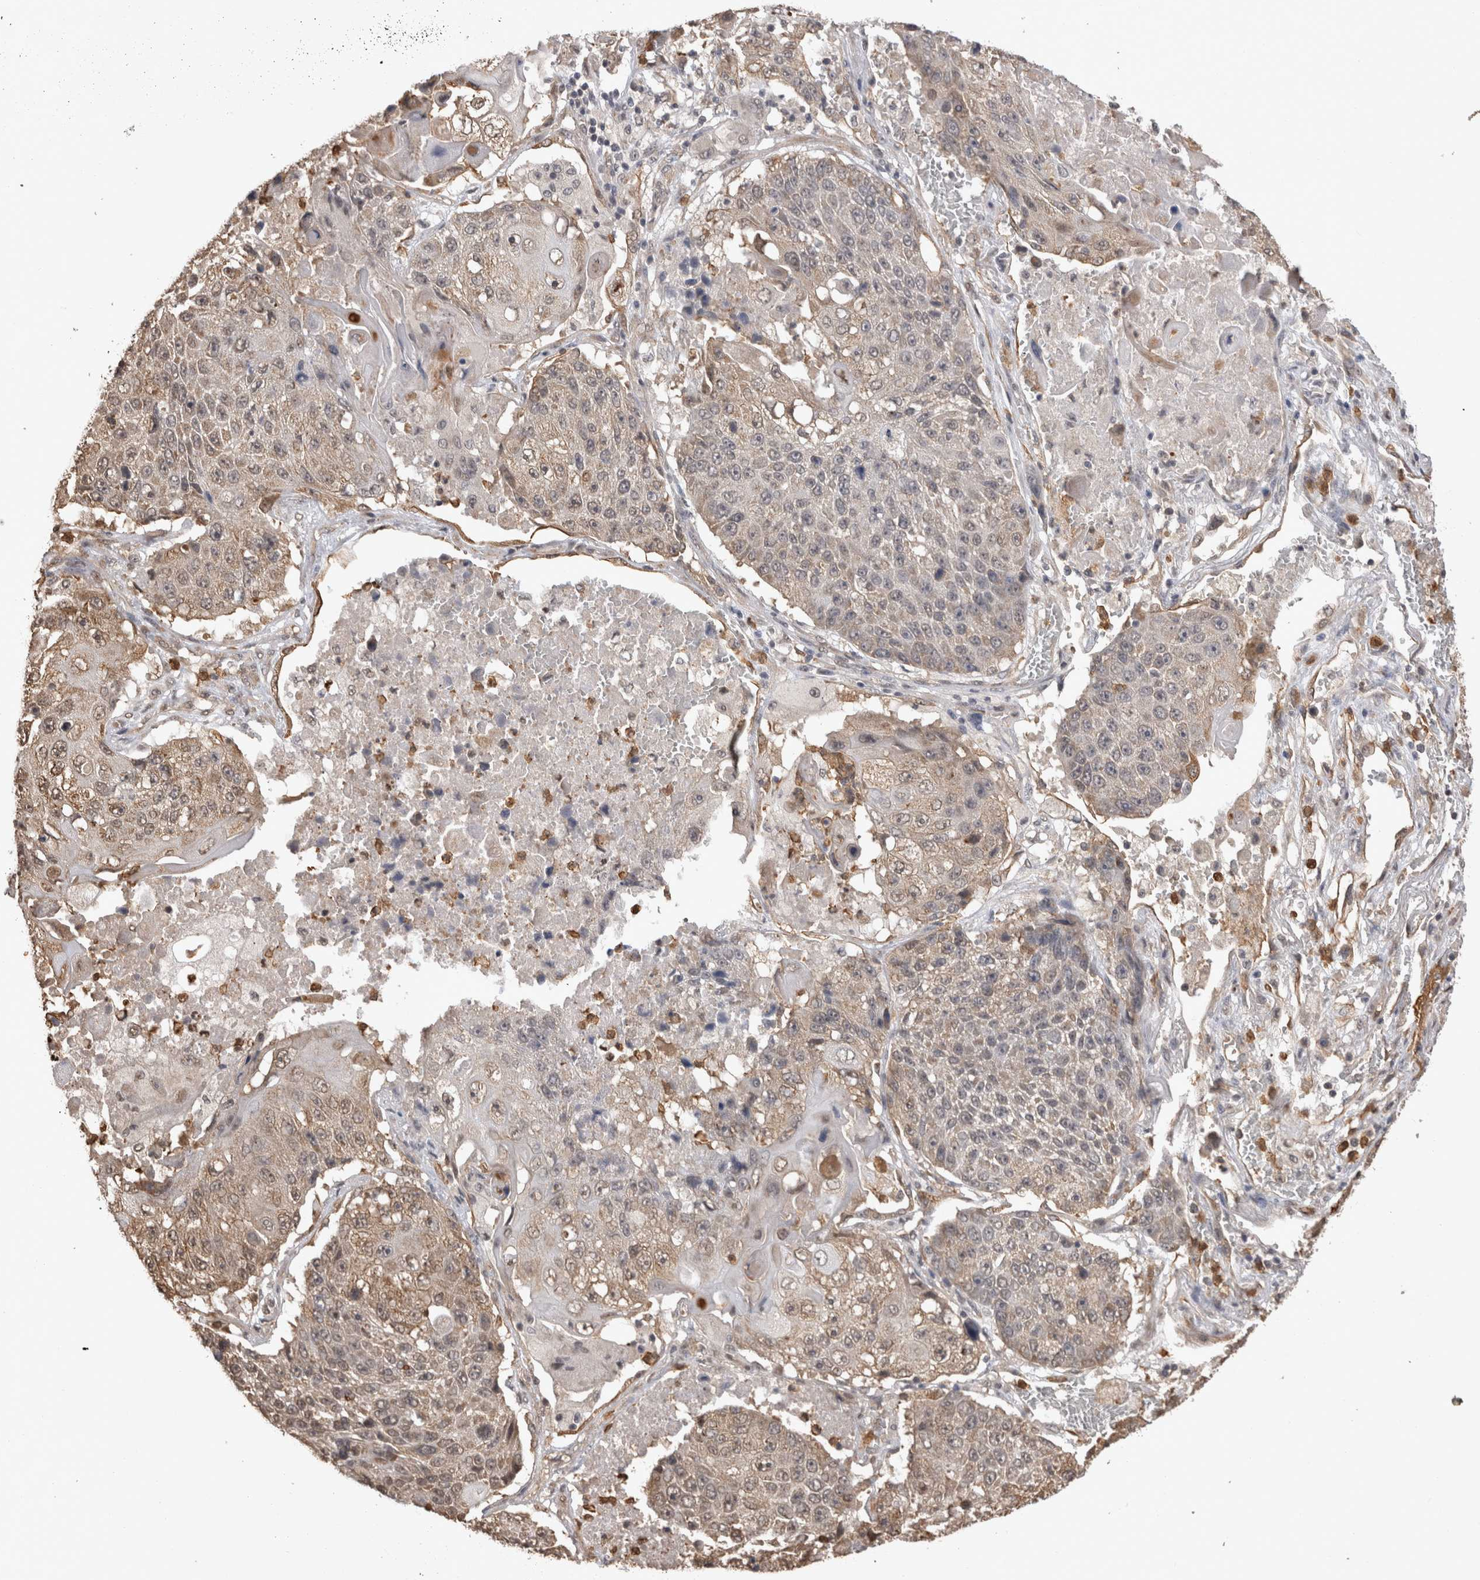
{"staining": {"intensity": "weak", "quantity": ">75%", "location": "cytoplasmic/membranous"}, "tissue": "lung cancer", "cell_type": "Tumor cells", "image_type": "cancer", "snomed": [{"axis": "morphology", "description": "Squamous cell carcinoma, NOS"}, {"axis": "topography", "description": "Lung"}], "caption": "Immunohistochemical staining of lung cancer (squamous cell carcinoma) demonstrates low levels of weak cytoplasmic/membranous protein staining in approximately >75% of tumor cells.", "gene": "PAK4", "patient": {"sex": "male", "age": 61}}